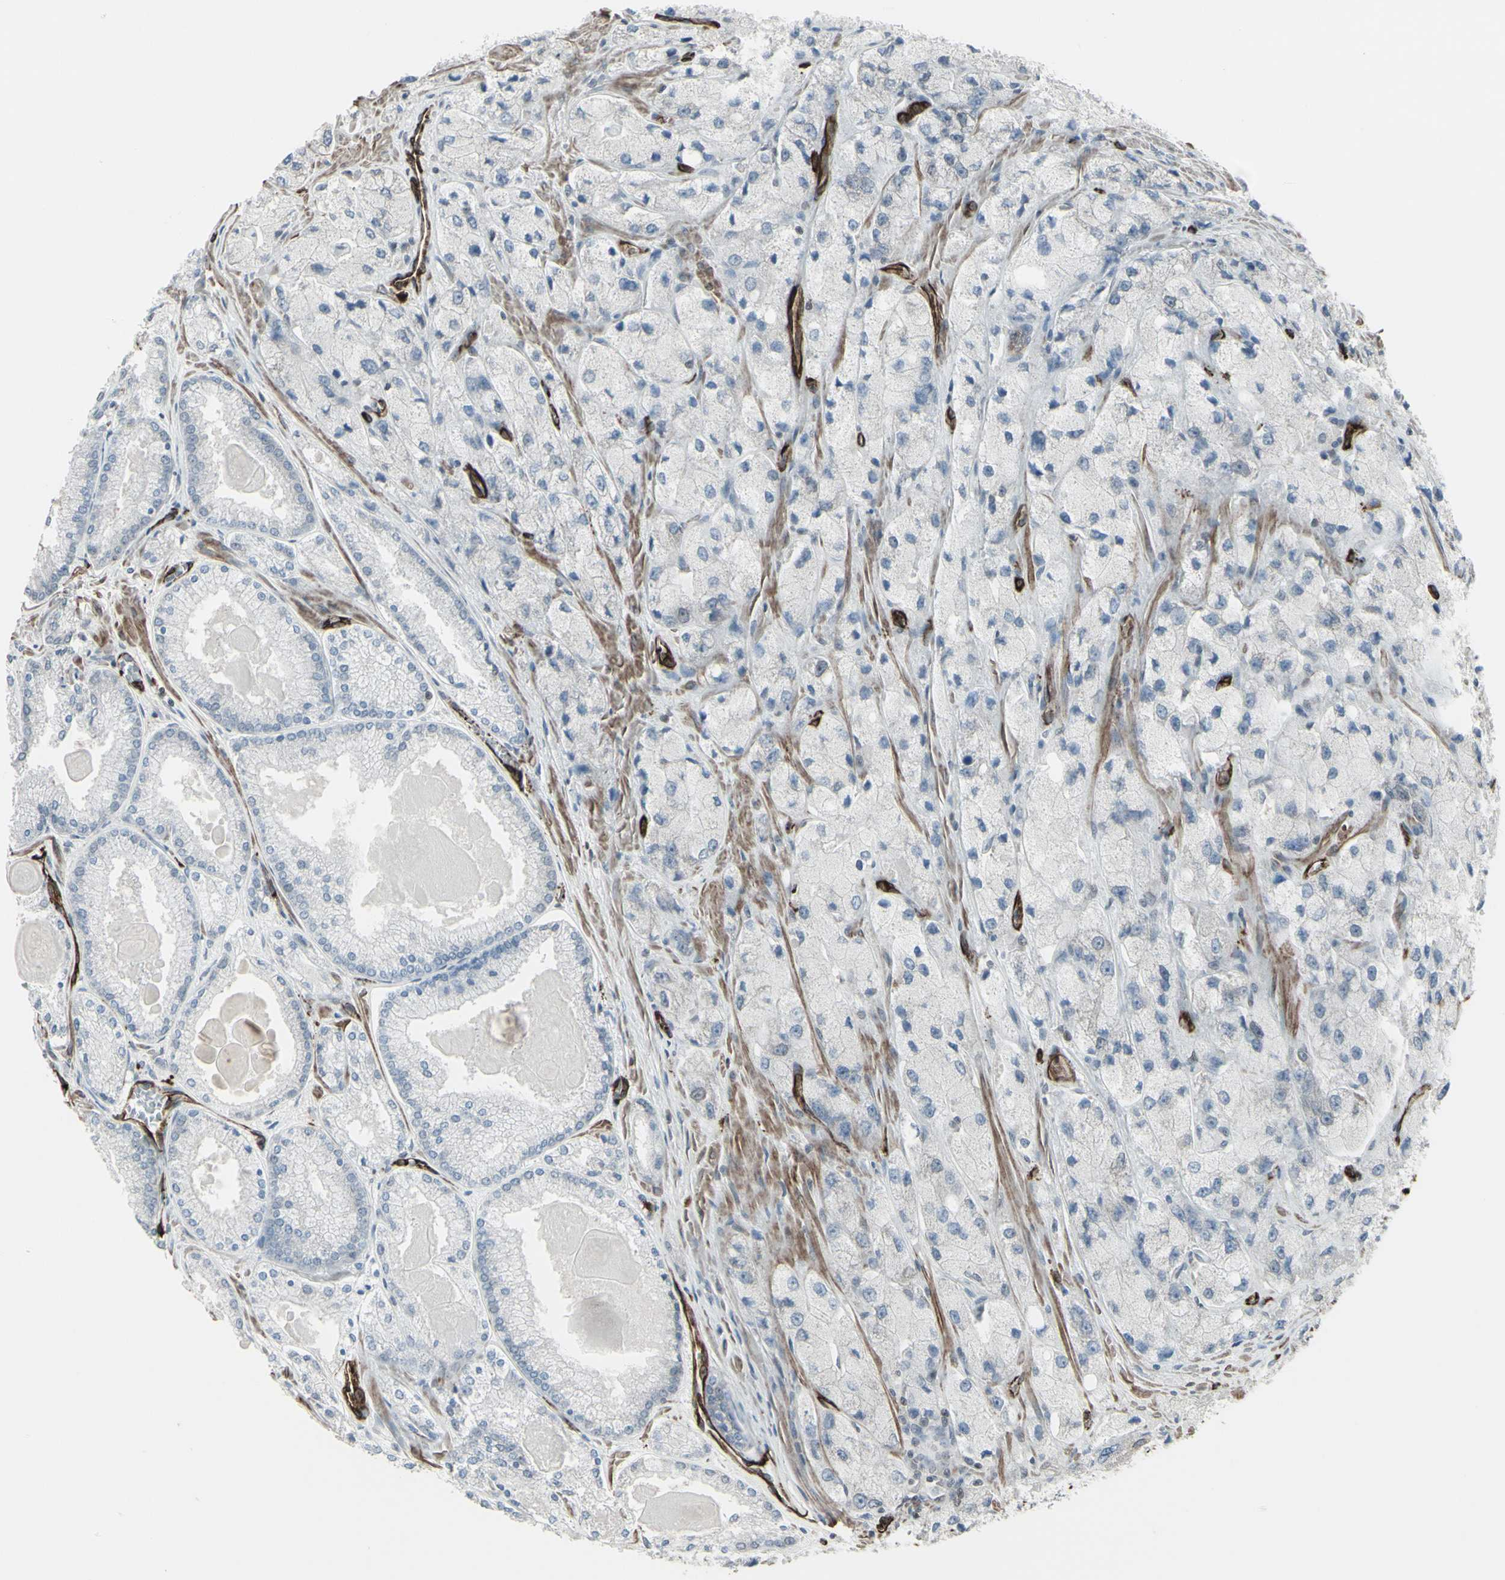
{"staining": {"intensity": "negative", "quantity": "none", "location": "none"}, "tissue": "prostate cancer", "cell_type": "Tumor cells", "image_type": "cancer", "snomed": [{"axis": "morphology", "description": "Adenocarcinoma, High grade"}, {"axis": "topography", "description": "Prostate"}], "caption": "There is no significant staining in tumor cells of prostate adenocarcinoma (high-grade).", "gene": "DTX3L", "patient": {"sex": "male", "age": 58}}